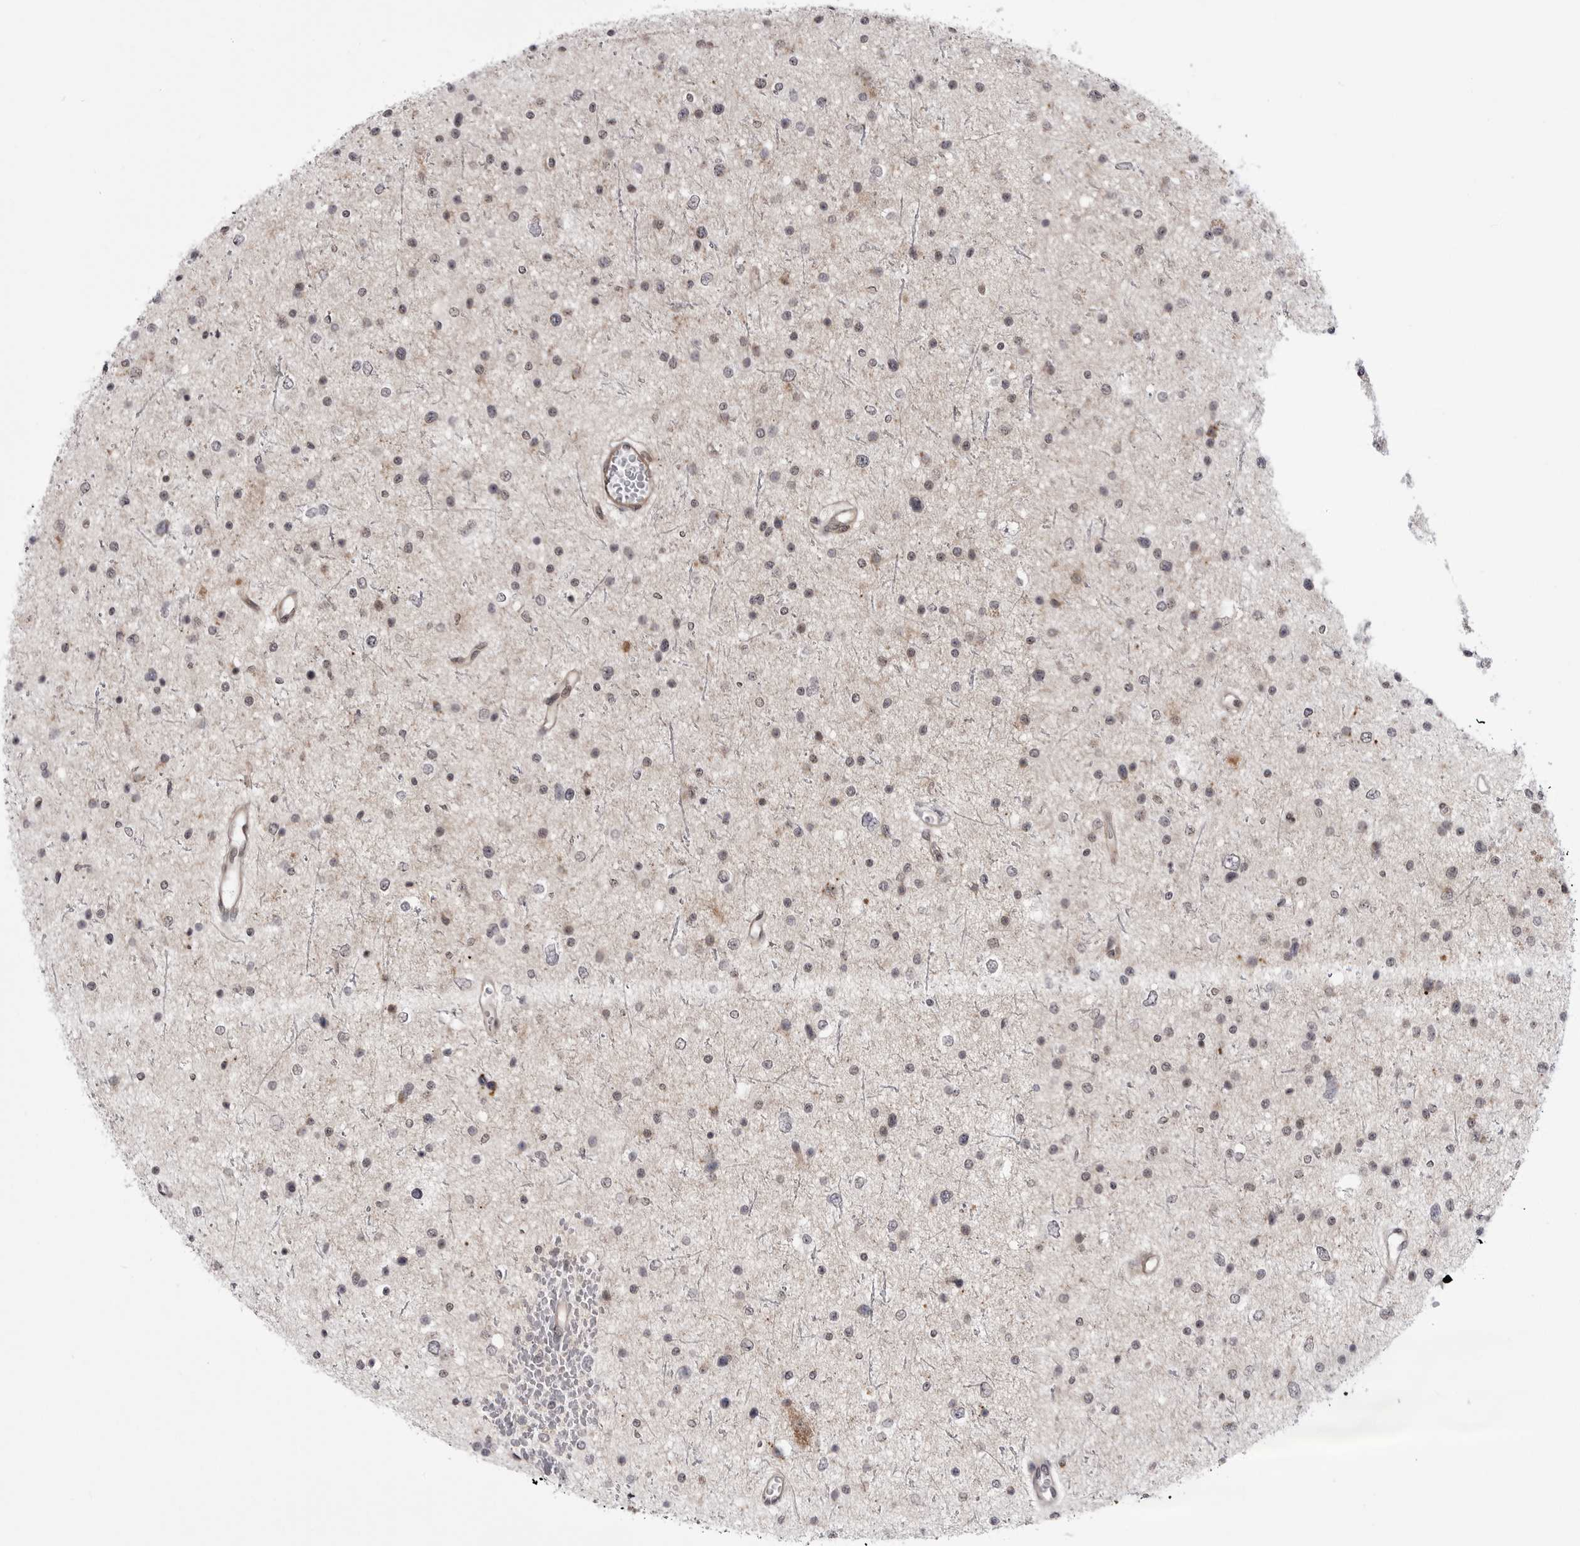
{"staining": {"intensity": "negative", "quantity": "none", "location": "none"}, "tissue": "glioma", "cell_type": "Tumor cells", "image_type": "cancer", "snomed": [{"axis": "morphology", "description": "Glioma, malignant, Low grade"}, {"axis": "topography", "description": "Brain"}], "caption": "Immunohistochemistry micrograph of low-grade glioma (malignant) stained for a protein (brown), which demonstrates no staining in tumor cells. Nuclei are stained in blue.", "gene": "CCDC18", "patient": {"sex": "female", "age": 37}}